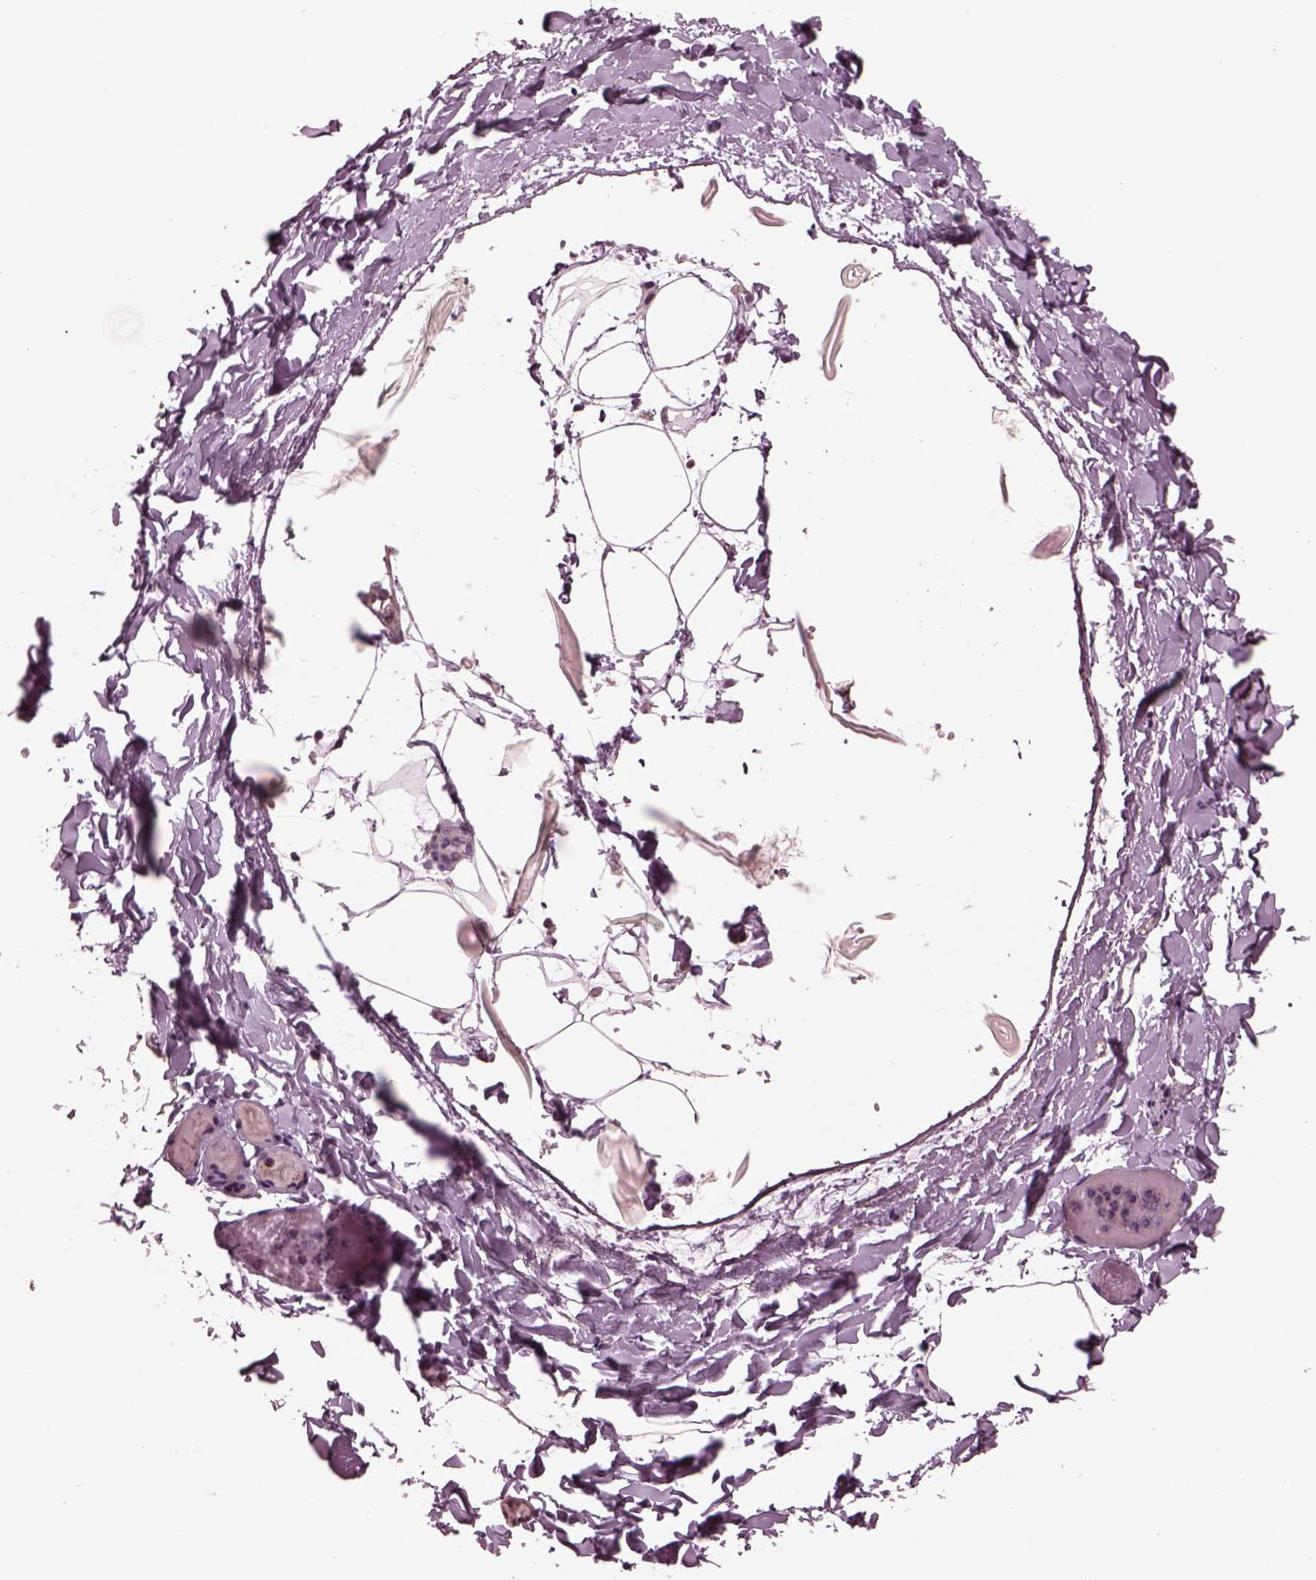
{"staining": {"intensity": "negative", "quantity": "none", "location": "none"}, "tissue": "adipose tissue", "cell_type": "Adipocytes", "image_type": "normal", "snomed": [{"axis": "morphology", "description": "Normal tissue, NOS"}, {"axis": "topography", "description": "Gallbladder"}, {"axis": "topography", "description": "Peripheral nerve tissue"}], "caption": "Normal adipose tissue was stained to show a protein in brown. There is no significant expression in adipocytes. (DAB immunohistochemistry visualized using brightfield microscopy, high magnification).", "gene": "NAP1L5", "patient": {"sex": "female", "age": 45}}